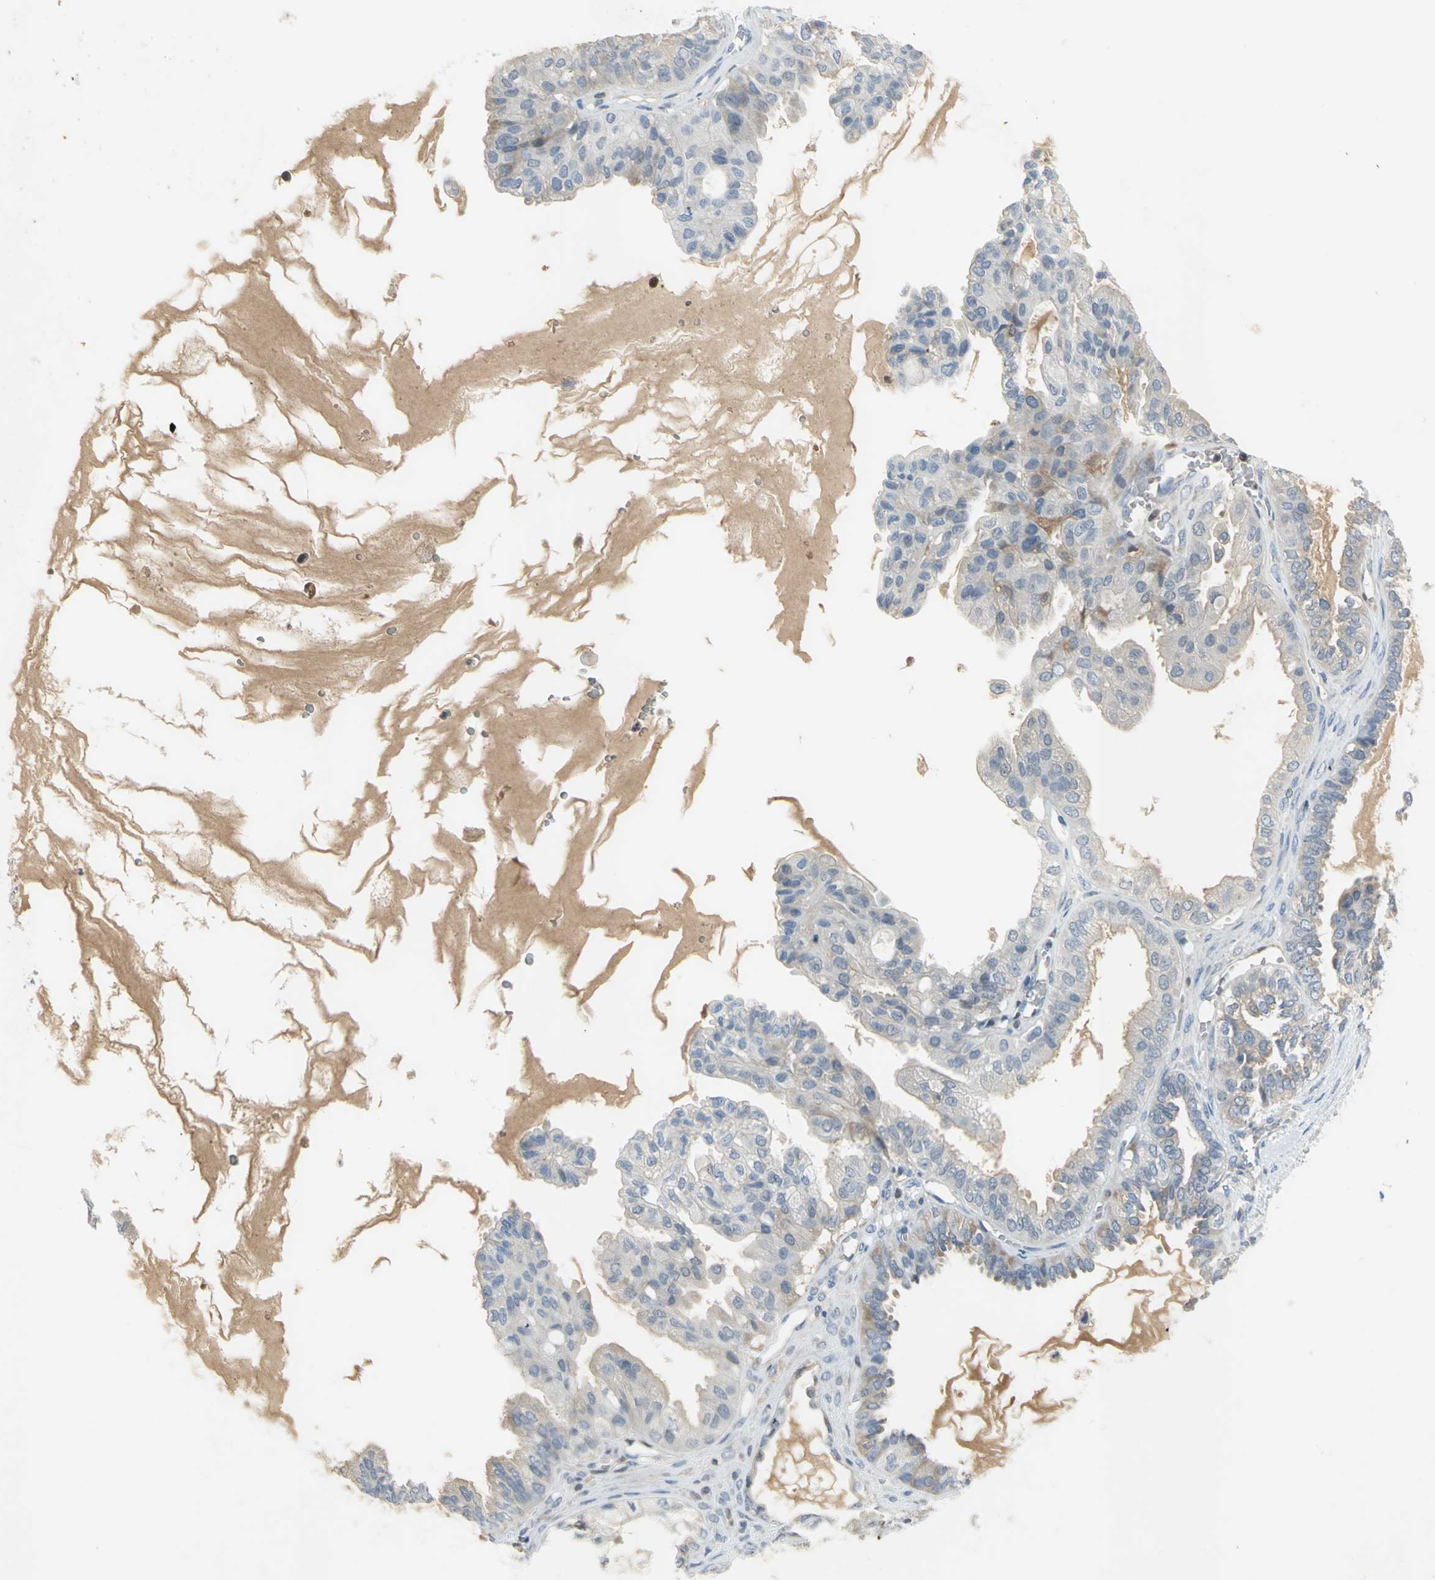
{"staining": {"intensity": "moderate", "quantity": "<25%", "location": "cytoplasmic/membranous"}, "tissue": "ovarian cancer", "cell_type": "Tumor cells", "image_type": "cancer", "snomed": [{"axis": "morphology", "description": "Carcinoma, NOS"}, {"axis": "morphology", "description": "Carcinoma, endometroid"}, {"axis": "topography", "description": "Ovary"}], "caption": "Approximately <25% of tumor cells in human ovarian cancer display moderate cytoplasmic/membranous protein staining as visualized by brown immunohistochemical staining.", "gene": "ZIC1", "patient": {"sex": "female", "age": 50}}